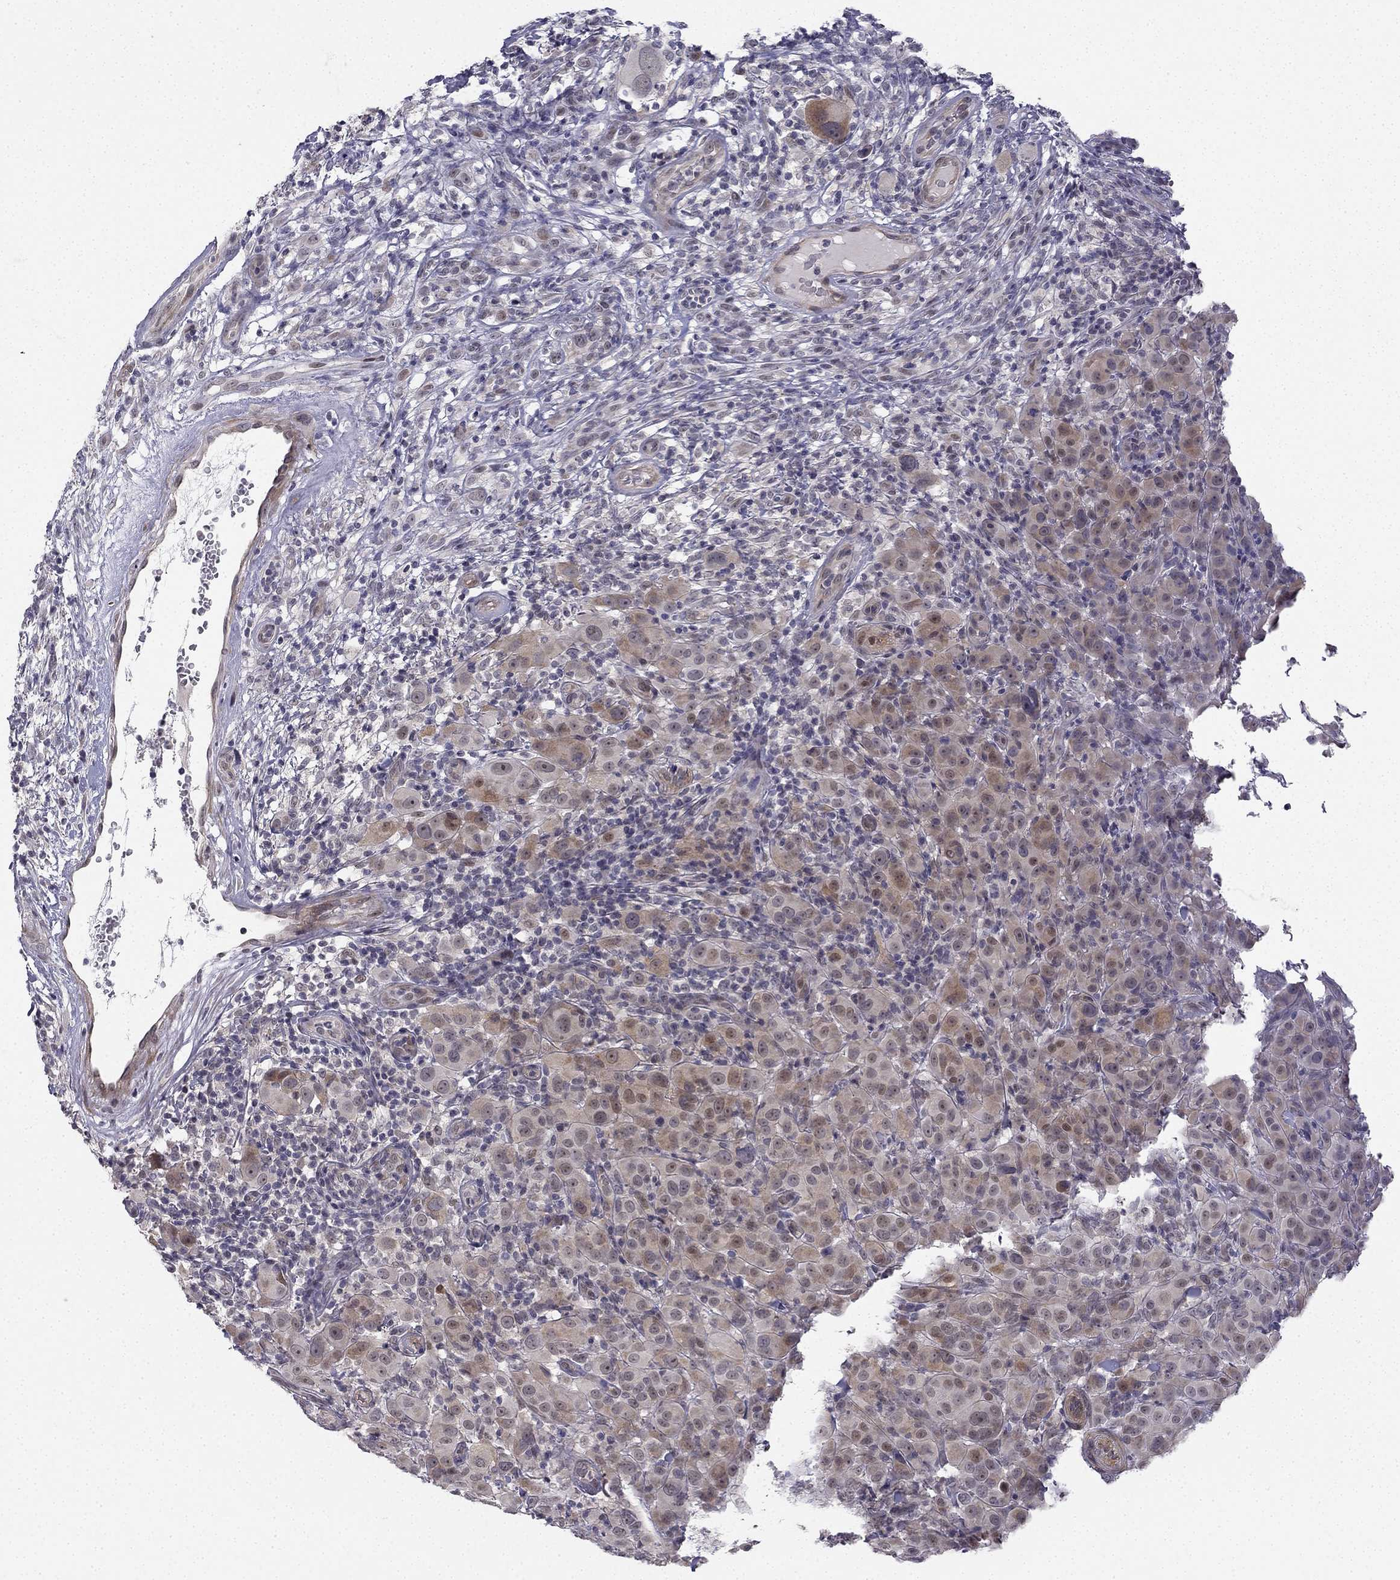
{"staining": {"intensity": "moderate", "quantity": "<25%", "location": "cytoplasmic/membranous"}, "tissue": "melanoma", "cell_type": "Tumor cells", "image_type": "cancer", "snomed": [{"axis": "morphology", "description": "Malignant melanoma, NOS"}, {"axis": "topography", "description": "Skin"}], "caption": "Immunohistochemical staining of melanoma exhibits low levels of moderate cytoplasmic/membranous protein expression in approximately <25% of tumor cells.", "gene": "CHST8", "patient": {"sex": "female", "age": 87}}